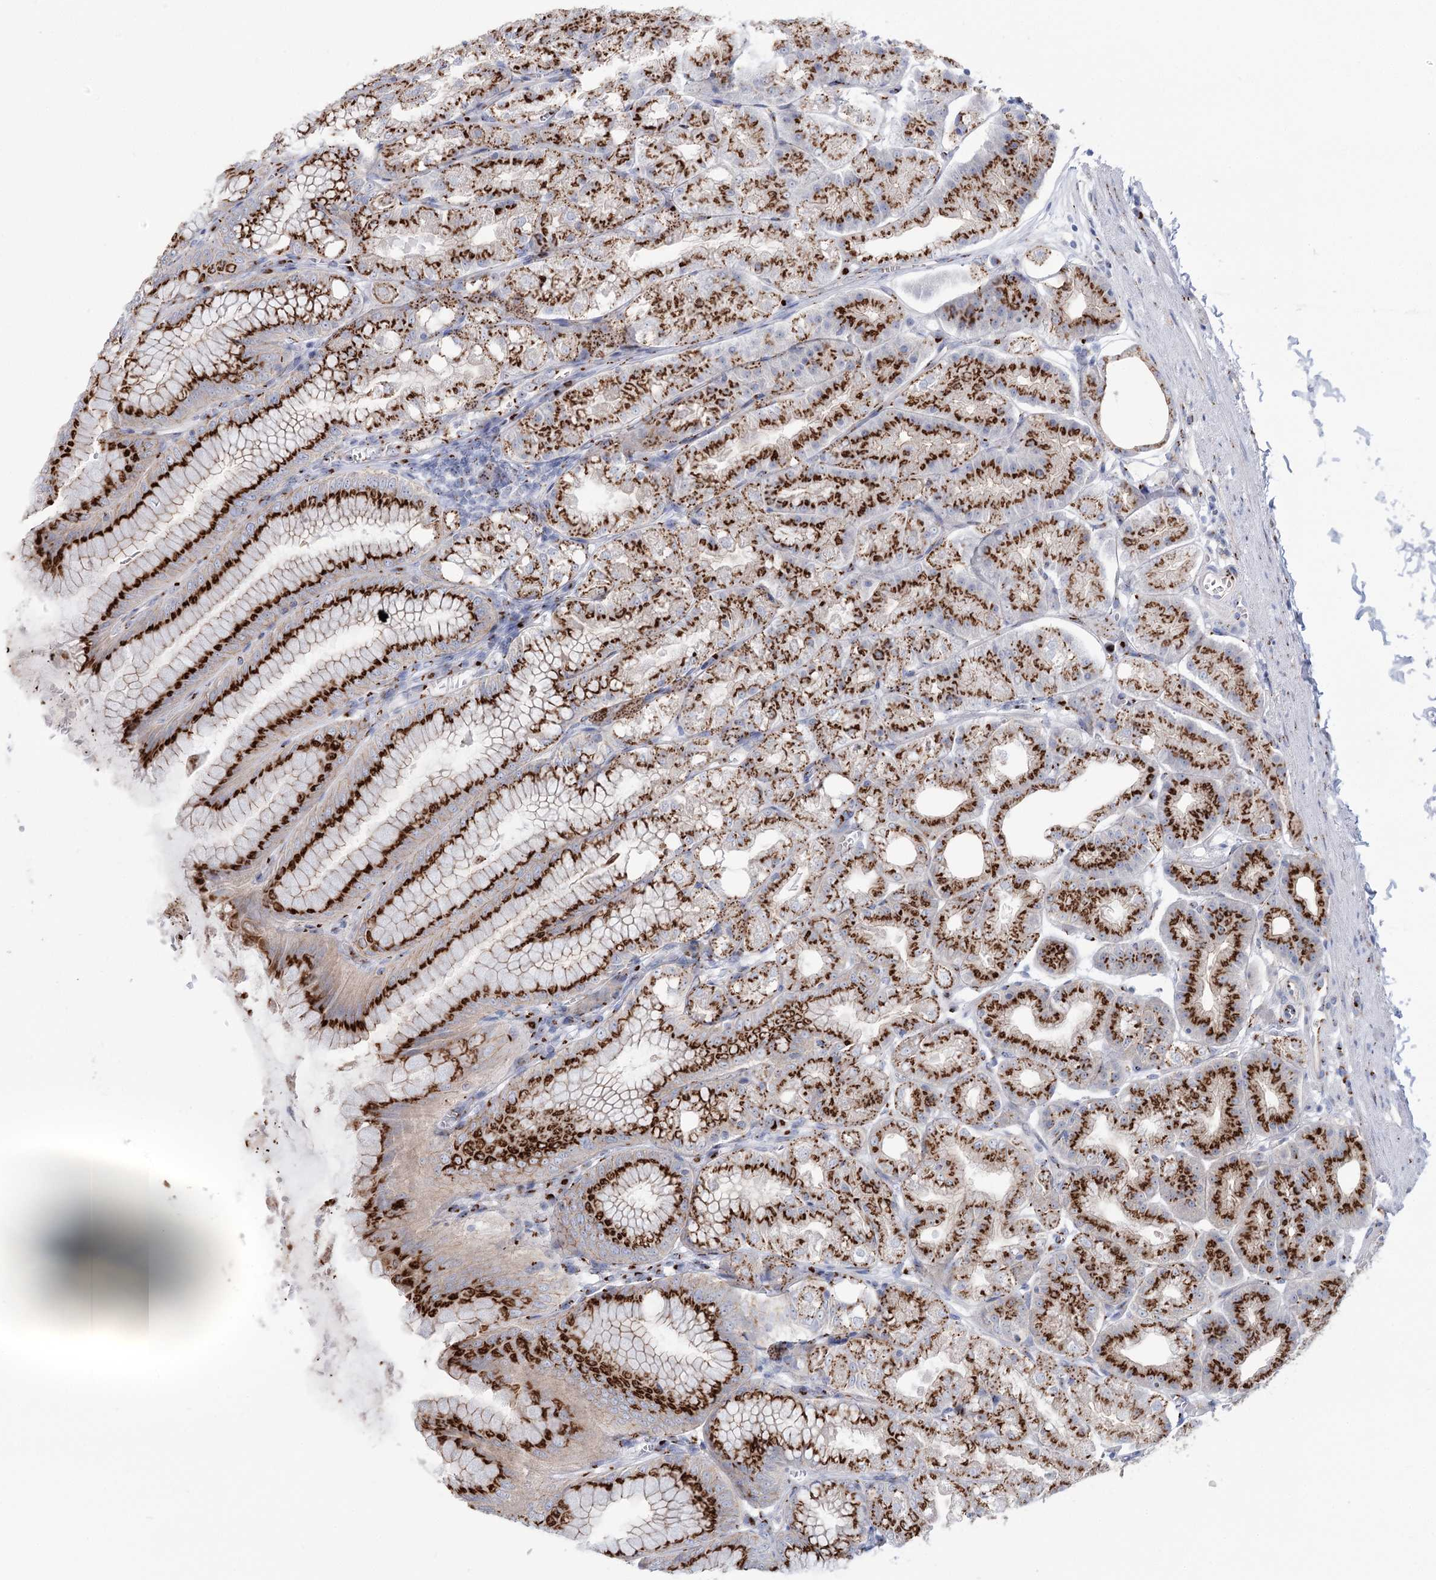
{"staining": {"intensity": "strong", "quantity": ">75%", "location": "cytoplasmic/membranous"}, "tissue": "stomach", "cell_type": "Glandular cells", "image_type": "normal", "snomed": [{"axis": "morphology", "description": "Normal tissue, NOS"}, {"axis": "topography", "description": "Stomach, lower"}], "caption": "This image demonstrates unremarkable stomach stained with immunohistochemistry (IHC) to label a protein in brown. The cytoplasmic/membranous of glandular cells show strong positivity for the protein. Nuclei are counter-stained blue.", "gene": "TMEM165", "patient": {"sex": "male", "age": 71}}